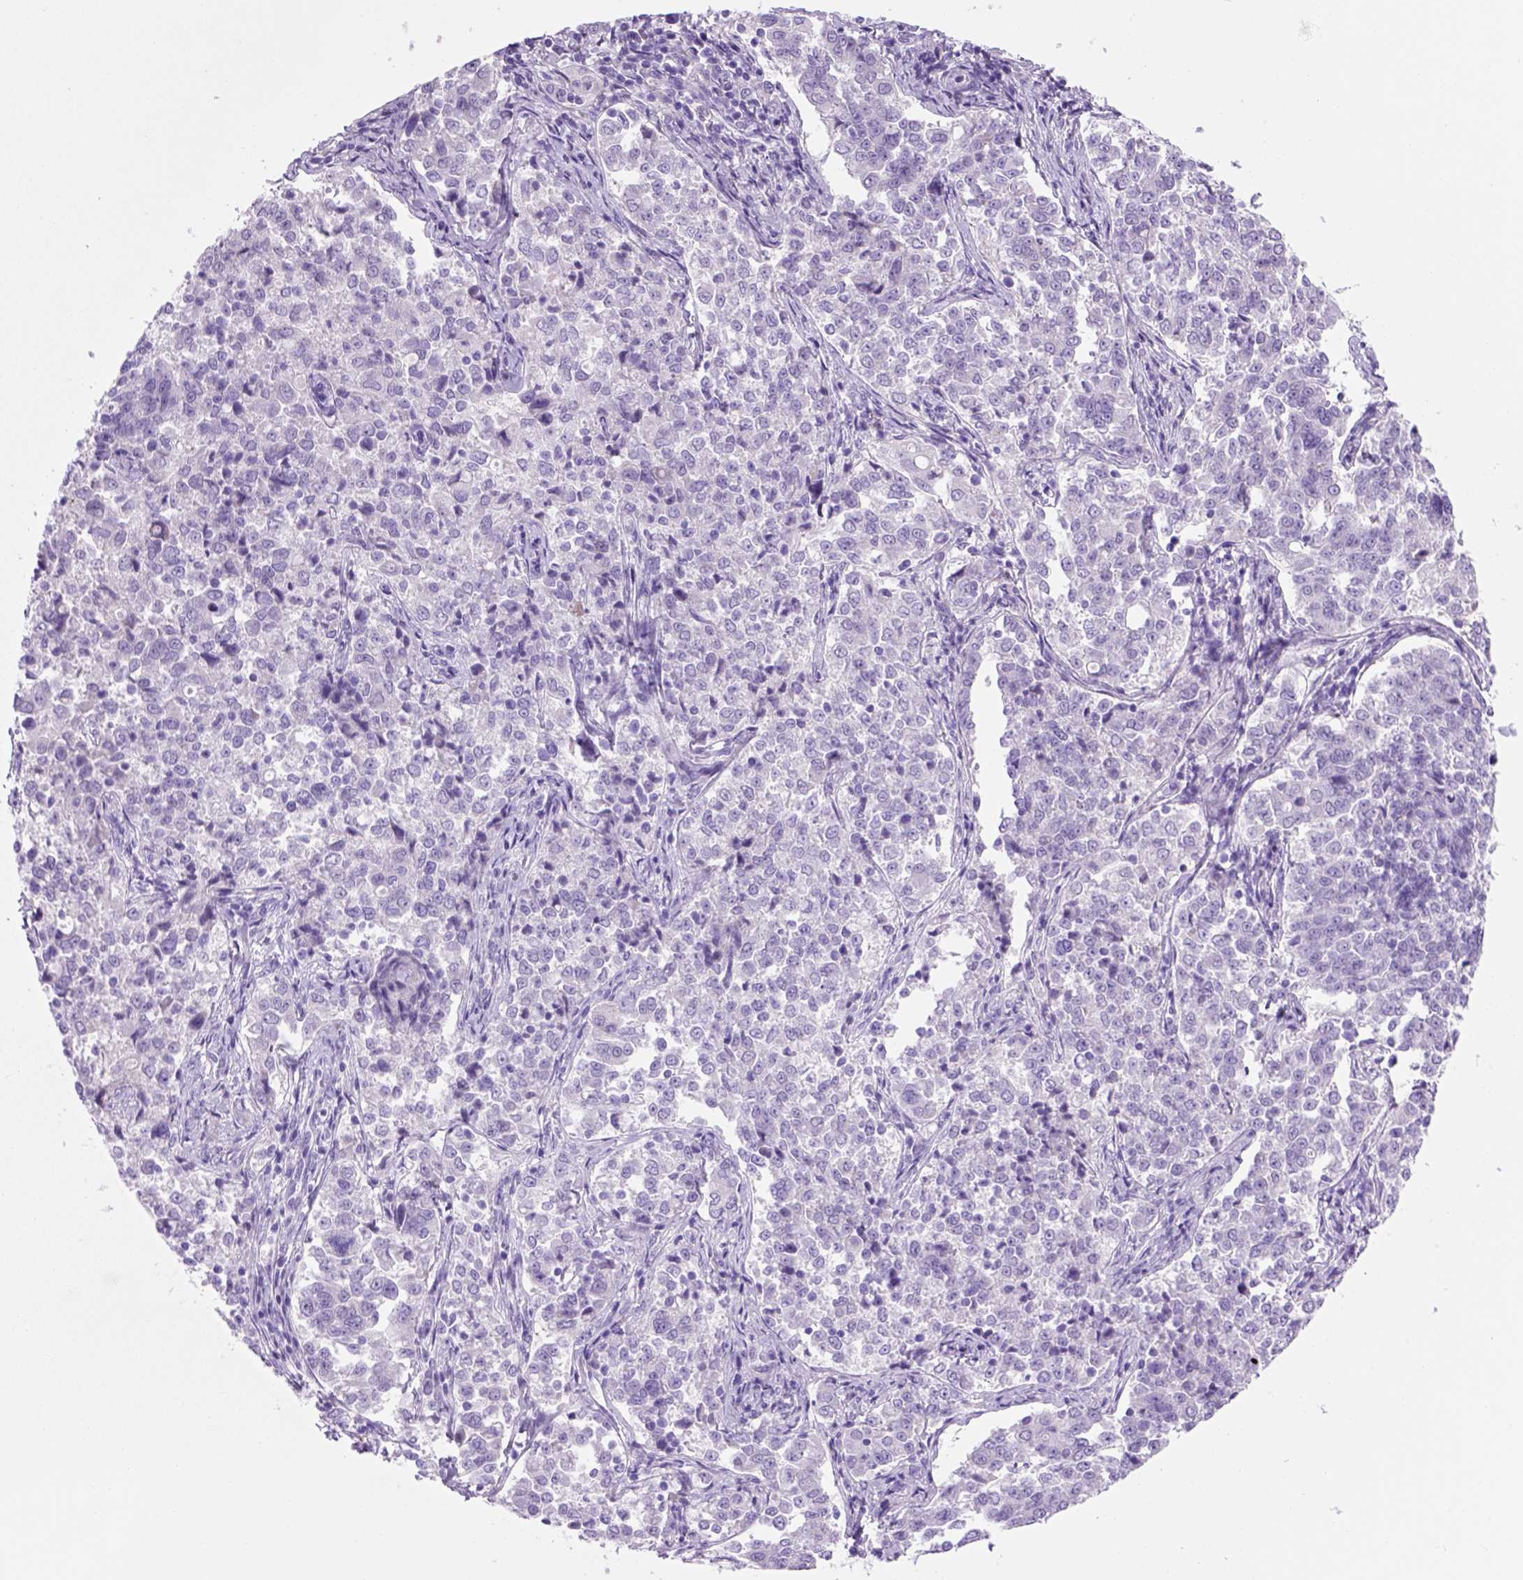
{"staining": {"intensity": "negative", "quantity": "none", "location": "none"}, "tissue": "endometrial cancer", "cell_type": "Tumor cells", "image_type": "cancer", "snomed": [{"axis": "morphology", "description": "Adenocarcinoma, NOS"}, {"axis": "topography", "description": "Endometrium"}], "caption": "High magnification brightfield microscopy of endometrial cancer stained with DAB (3,3'-diaminobenzidine) (brown) and counterstained with hematoxylin (blue): tumor cells show no significant positivity.", "gene": "HHIPL2", "patient": {"sex": "female", "age": 43}}